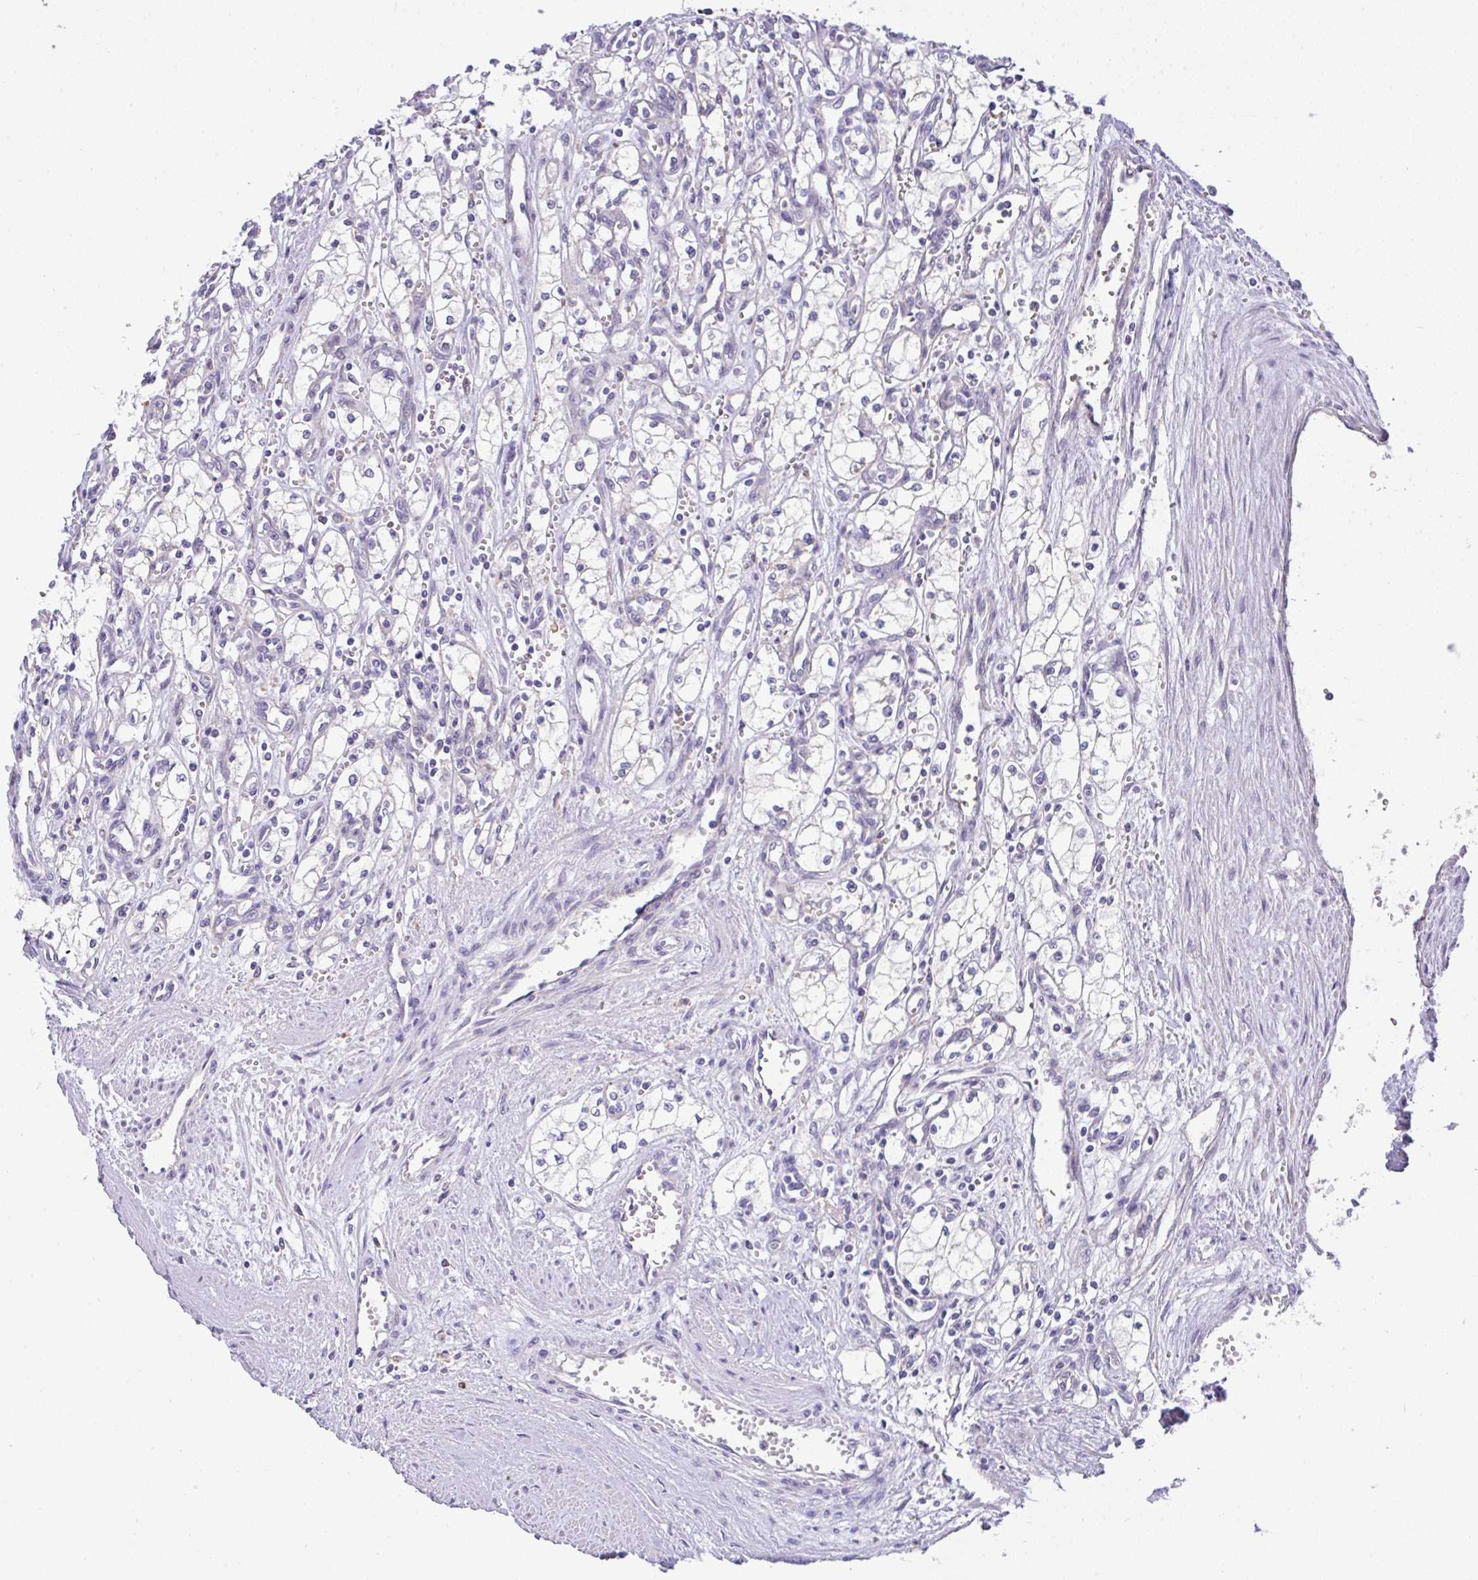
{"staining": {"intensity": "negative", "quantity": "none", "location": "none"}, "tissue": "renal cancer", "cell_type": "Tumor cells", "image_type": "cancer", "snomed": [{"axis": "morphology", "description": "Adenocarcinoma, NOS"}, {"axis": "topography", "description": "Kidney"}], "caption": "Immunohistochemical staining of adenocarcinoma (renal) displays no significant expression in tumor cells.", "gene": "EPN3", "patient": {"sex": "male", "age": 59}}